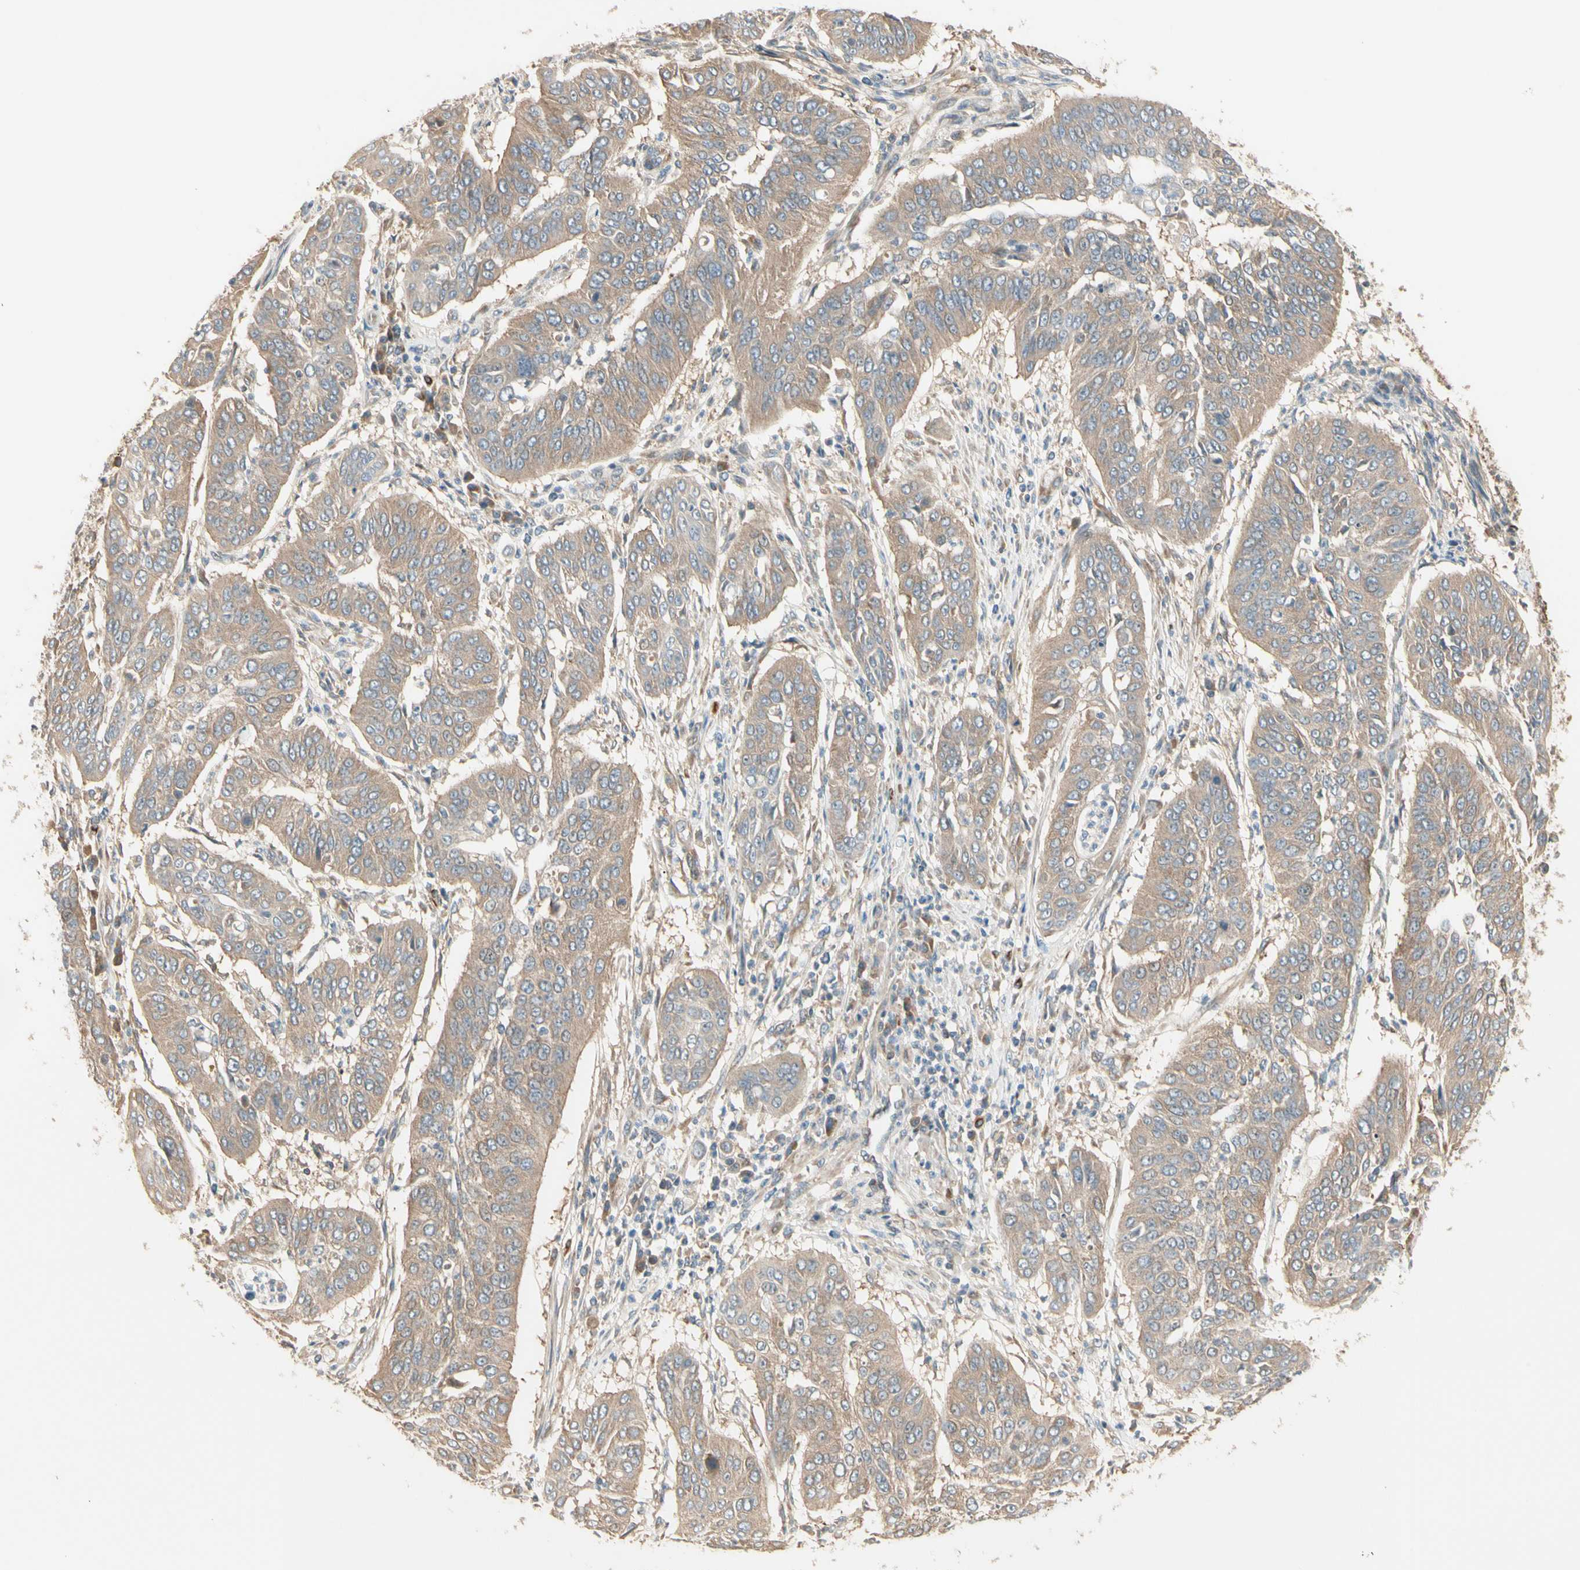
{"staining": {"intensity": "weak", "quantity": ">75%", "location": "cytoplasmic/membranous"}, "tissue": "cervical cancer", "cell_type": "Tumor cells", "image_type": "cancer", "snomed": [{"axis": "morphology", "description": "Normal tissue, NOS"}, {"axis": "morphology", "description": "Squamous cell carcinoma, NOS"}, {"axis": "topography", "description": "Cervix"}], "caption": "Protein staining of cervical squamous cell carcinoma tissue demonstrates weak cytoplasmic/membranous expression in about >75% of tumor cells. (IHC, brightfield microscopy, high magnification).", "gene": "IRAG1", "patient": {"sex": "female", "age": 39}}